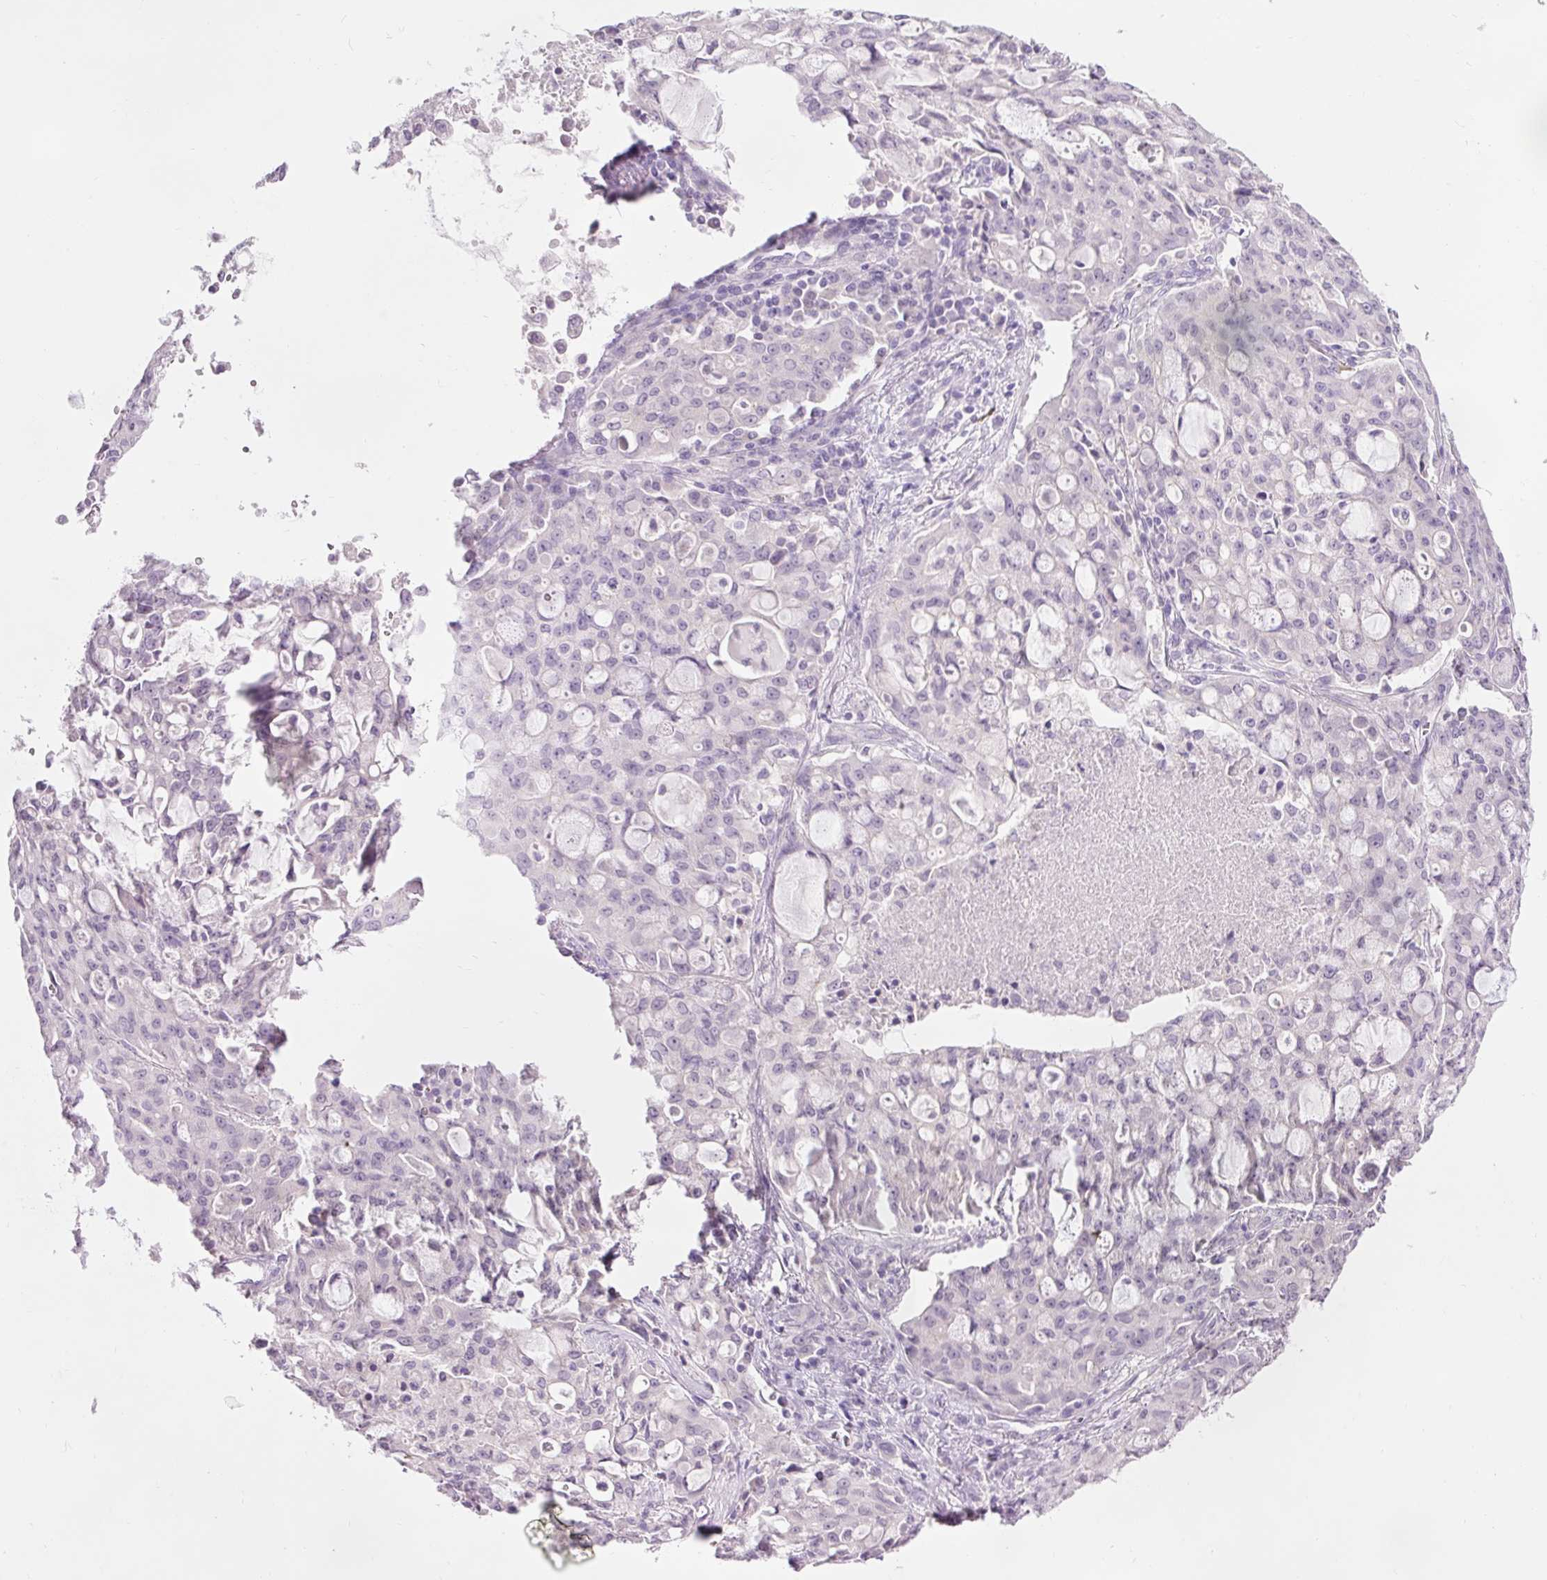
{"staining": {"intensity": "negative", "quantity": "none", "location": "none"}, "tissue": "lung cancer", "cell_type": "Tumor cells", "image_type": "cancer", "snomed": [{"axis": "morphology", "description": "Adenocarcinoma, NOS"}, {"axis": "topography", "description": "Lung"}], "caption": "Adenocarcinoma (lung) stained for a protein using immunohistochemistry (IHC) reveals no expression tumor cells.", "gene": "DHRS11", "patient": {"sex": "female", "age": 44}}